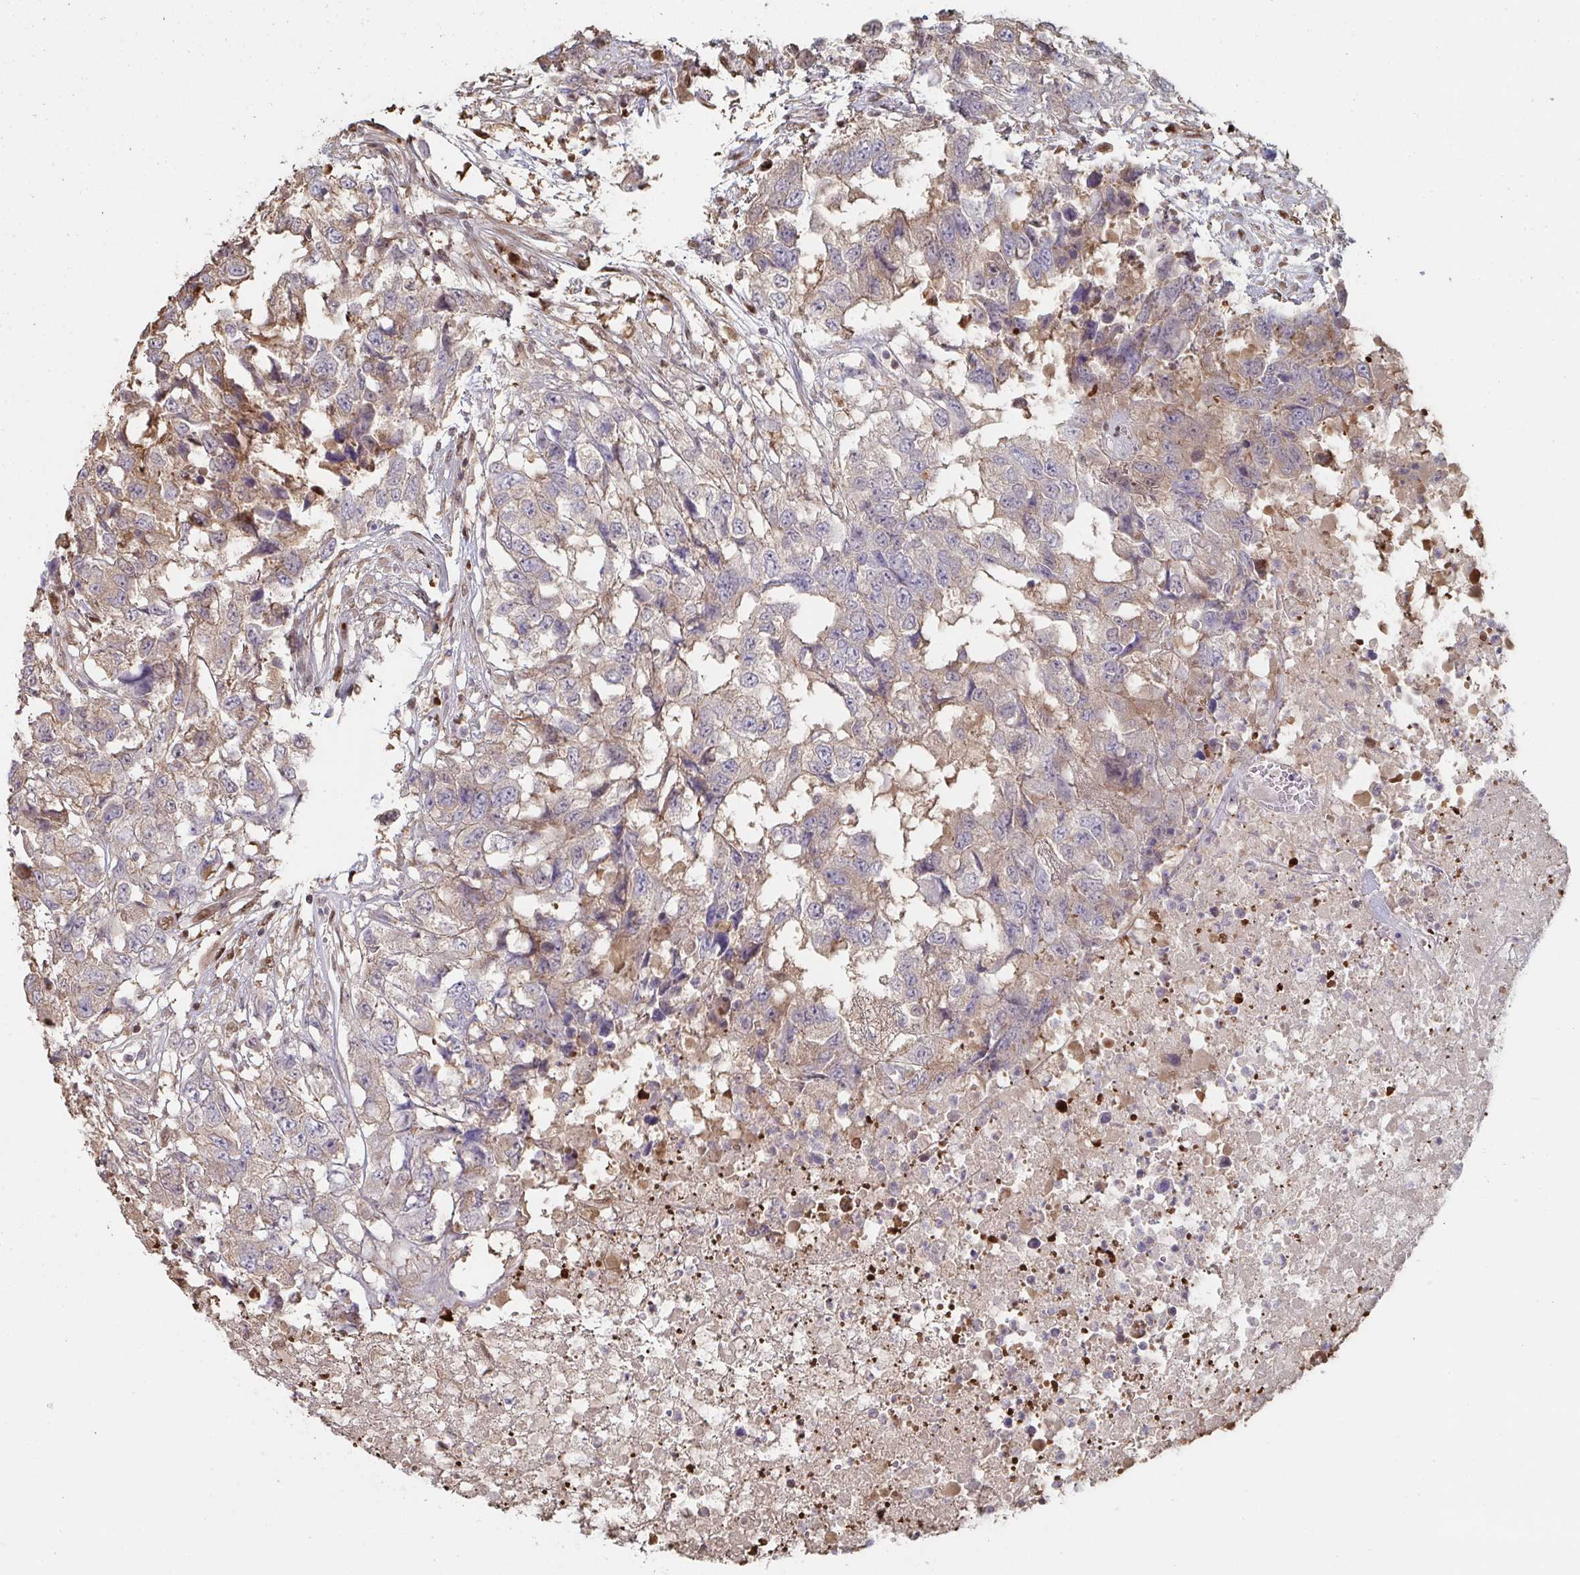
{"staining": {"intensity": "weak", "quantity": "25%-75%", "location": "cytoplasmic/membranous"}, "tissue": "testis cancer", "cell_type": "Tumor cells", "image_type": "cancer", "snomed": [{"axis": "morphology", "description": "Carcinoma, Embryonal, NOS"}, {"axis": "topography", "description": "Testis"}], "caption": "IHC of testis cancer (embryonal carcinoma) reveals low levels of weak cytoplasmic/membranous expression in about 25%-75% of tumor cells.", "gene": "ACD", "patient": {"sex": "male", "age": 83}}